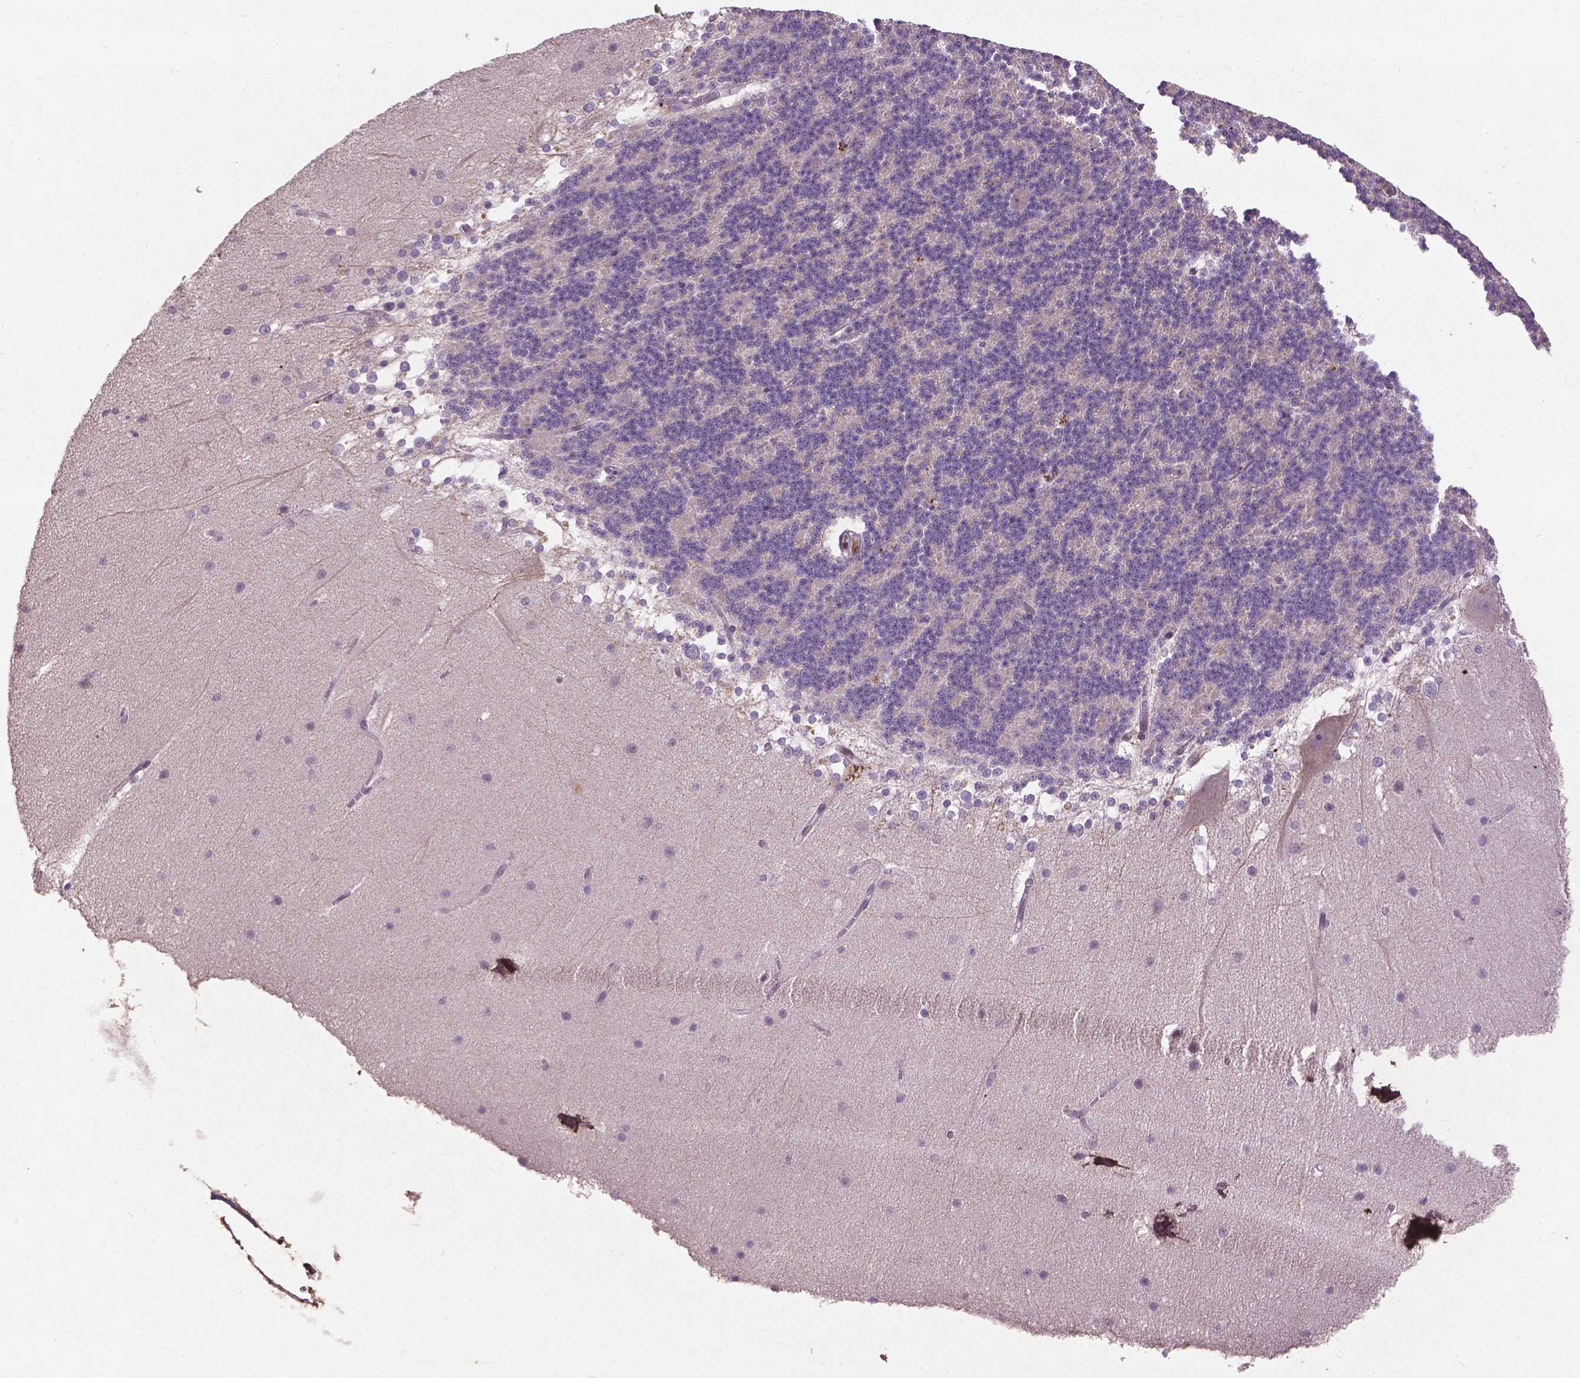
{"staining": {"intensity": "negative", "quantity": "none", "location": "none"}, "tissue": "cerebellum", "cell_type": "Cells in granular layer", "image_type": "normal", "snomed": [{"axis": "morphology", "description": "Normal tissue, NOS"}, {"axis": "topography", "description": "Cerebellum"}], "caption": "This is an IHC photomicrograph of normal cerebellum. There is no expression in cells in granular layer.", "gene": "SOX17", "patient": {"sex": "female", "age": 19}}